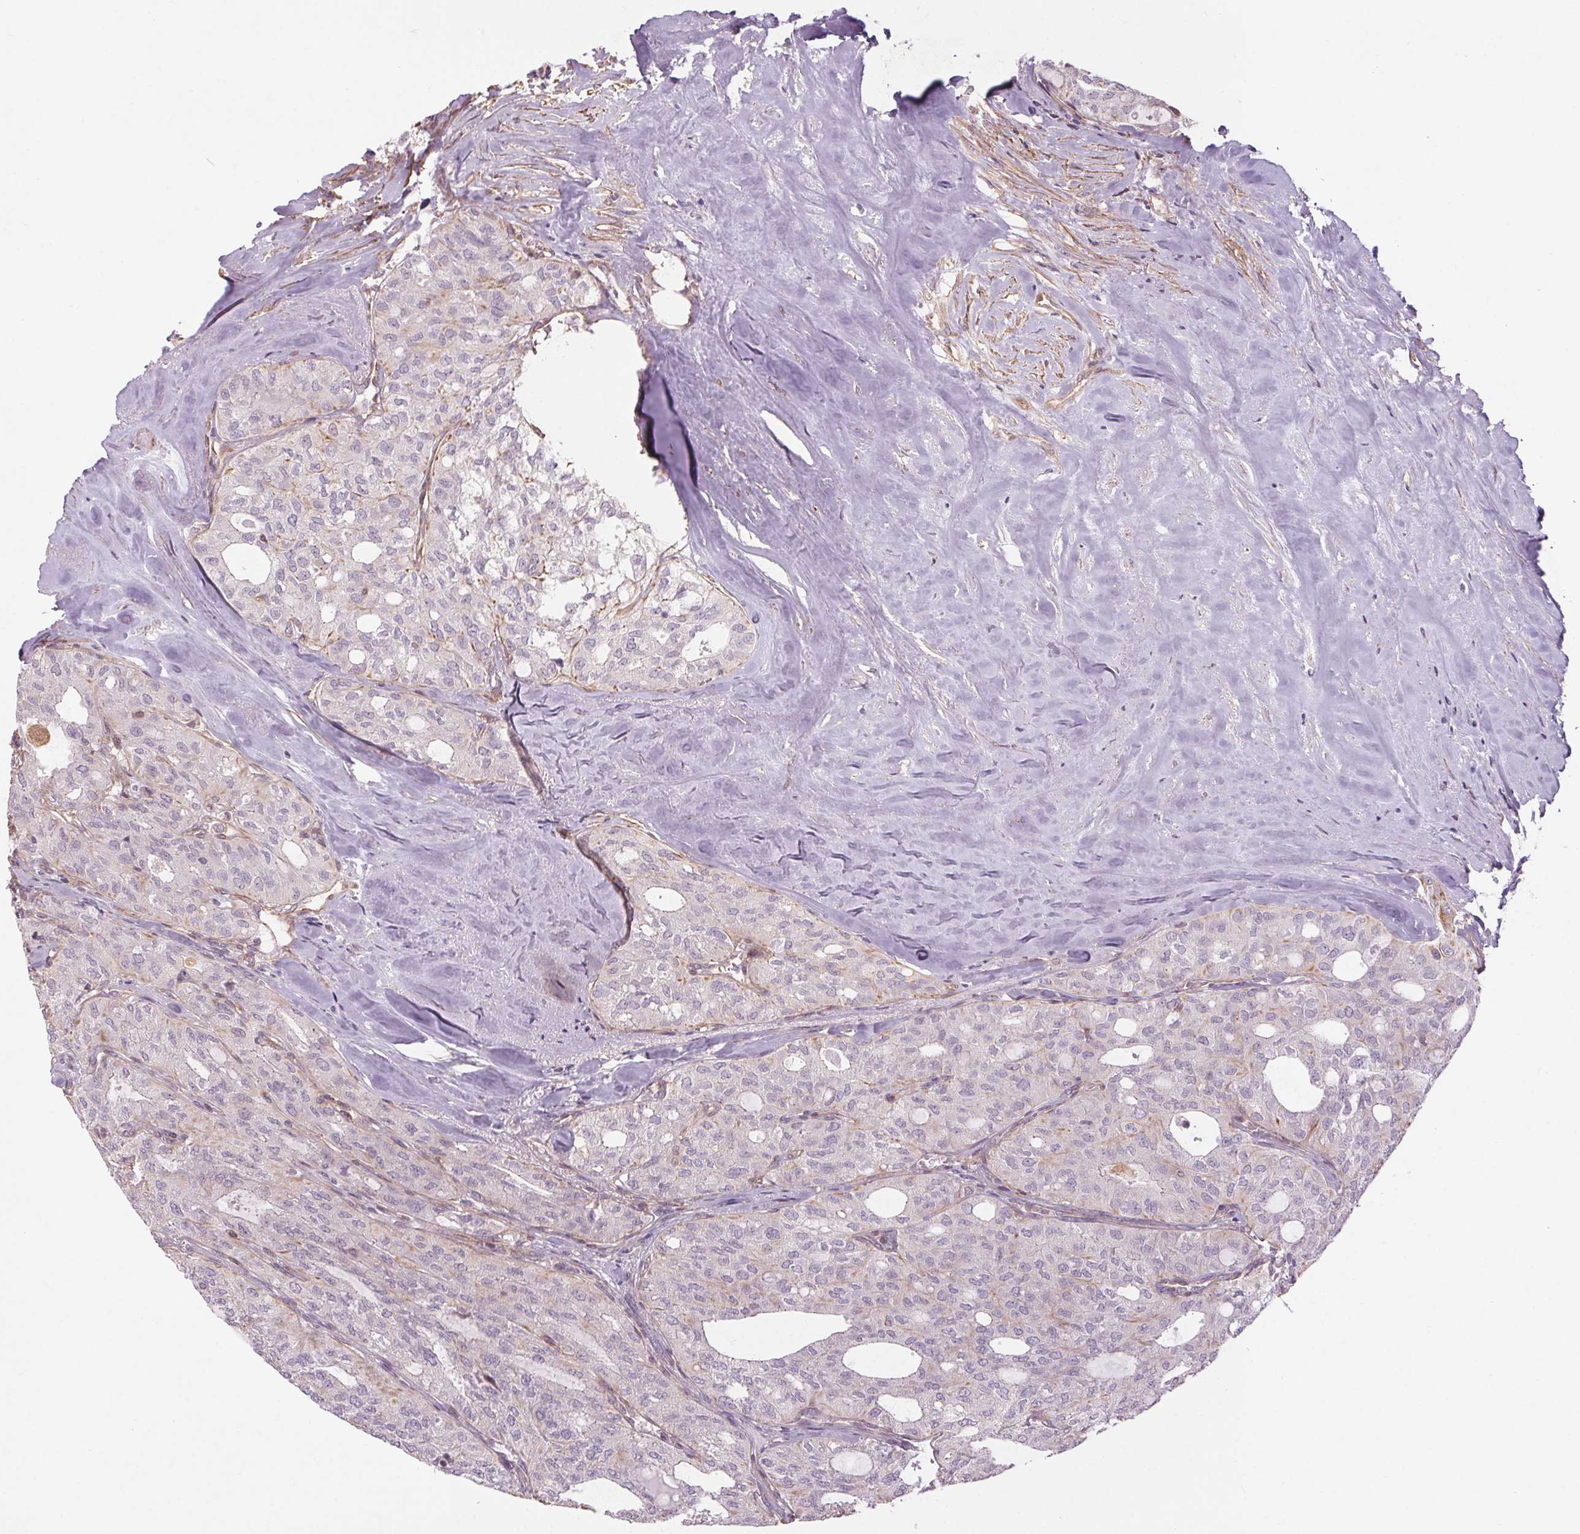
{"staining": {"intensity": "moderate", "quantity": "<25%", "location": "cytoplasmic/membranous"}, "tissue": "thyroid cancer", "cell_type": "Tumor cells", "image_type": "cancer", "snomed": [{"axis": "morphology", "description": "Follicular adenoma carcinoma, NOS"}, {"axis": "topography", "description": "Thyroid gland"}], "caption": "Moderate cytoplasmic/membranous protein positivity is present in about <25% of tumor cells in thyroid cancer (follicular adenoma carcinoma).", "gene": "CCSER1", "patient": {"sex": "male", "age": 75}}